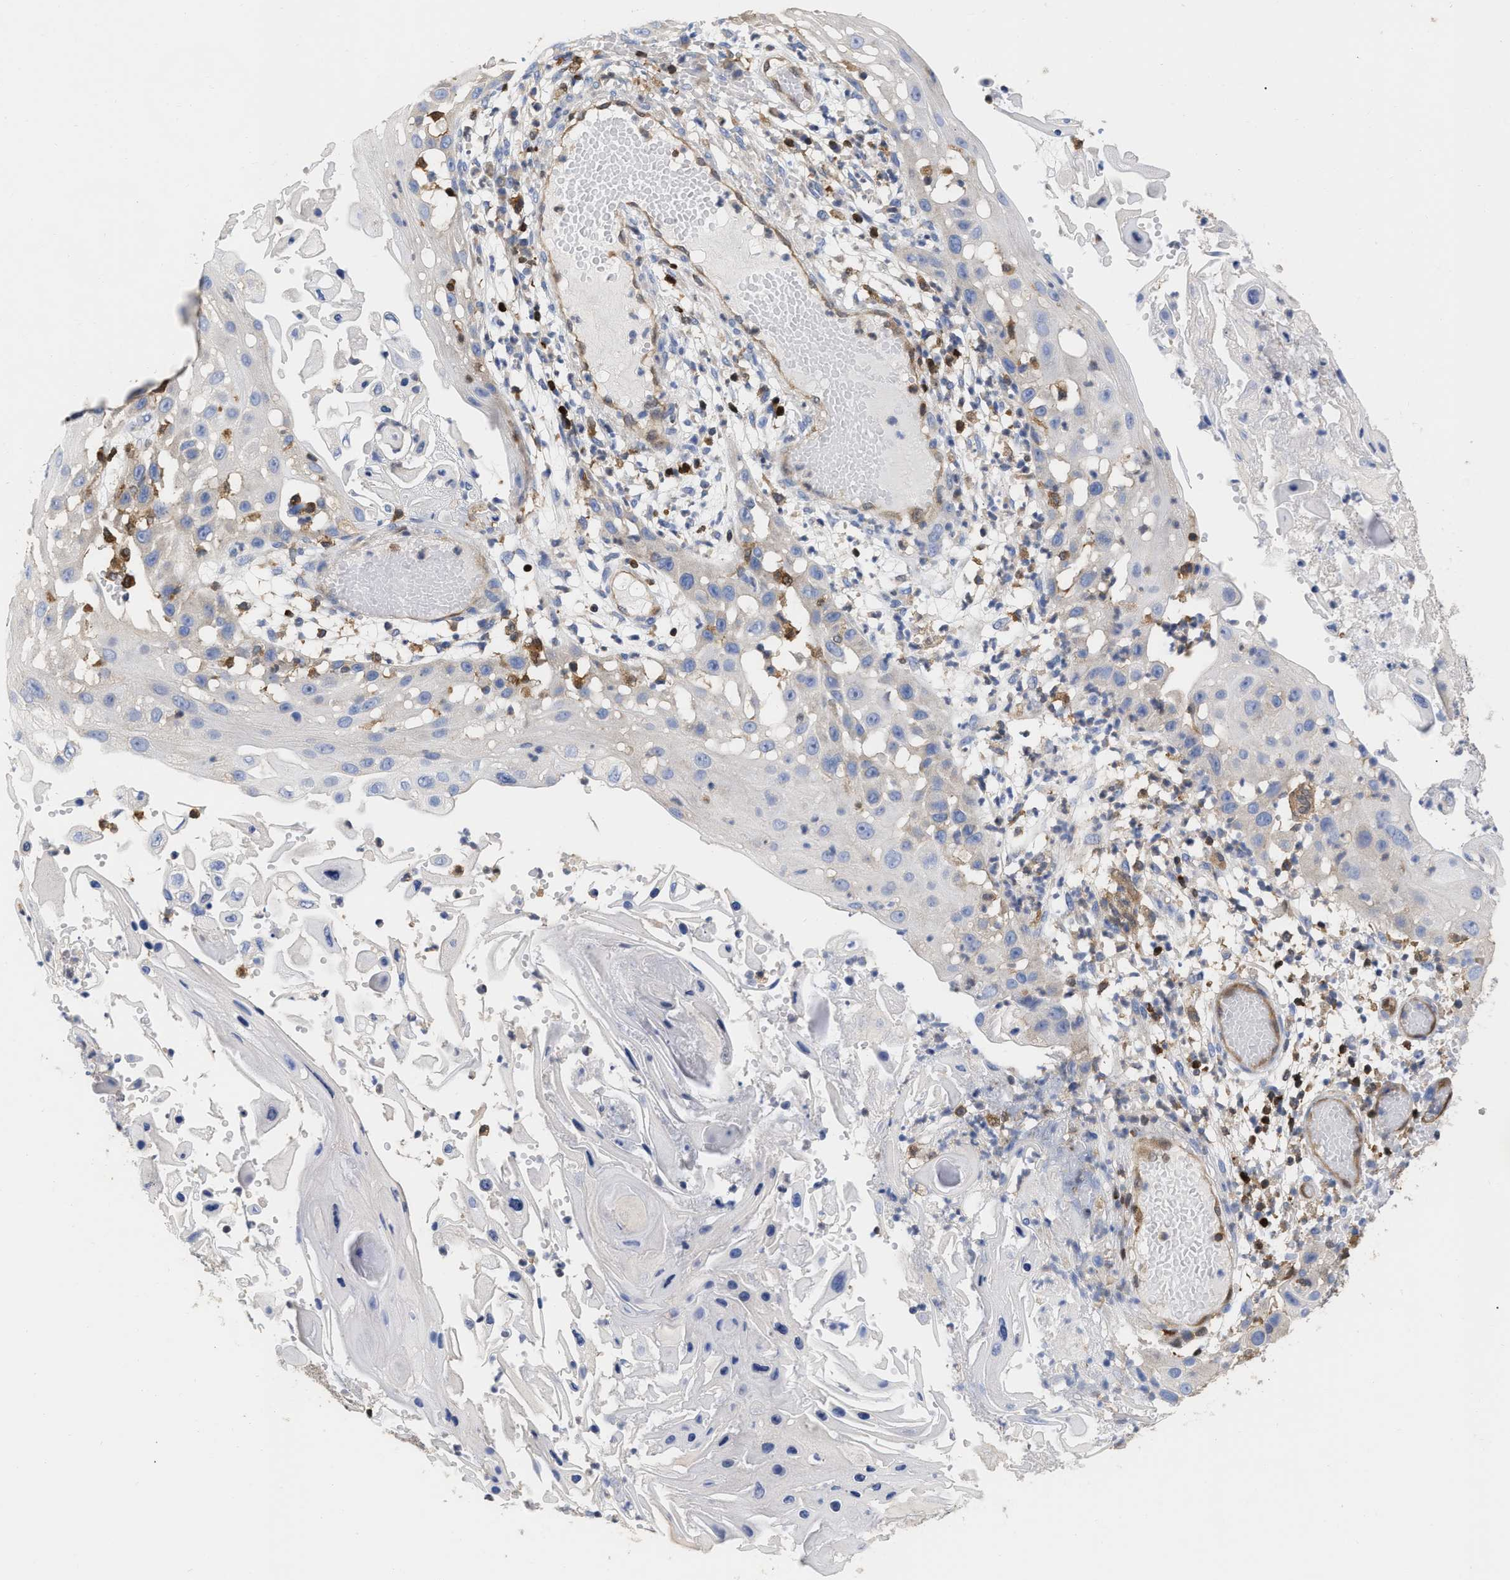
{"staining": {"intensity": "negative", "quantity": "none", "location": "none"}, "tissue": "skin cancer", "cell_type": "Tumor cells", "image_type": "cancer", "snomed": [{"axis": "morphology", "description": "Squamous cell carcinoma, NOS"}, {"axis": "topography", "description": "Skin"}], "caption": "This is an immunohistochemistry (IHC) image of skin cancer. There is no staining in tumor cells.", "gene": "GIMAP4", "patient": {"sex": "female", "age": 44}}